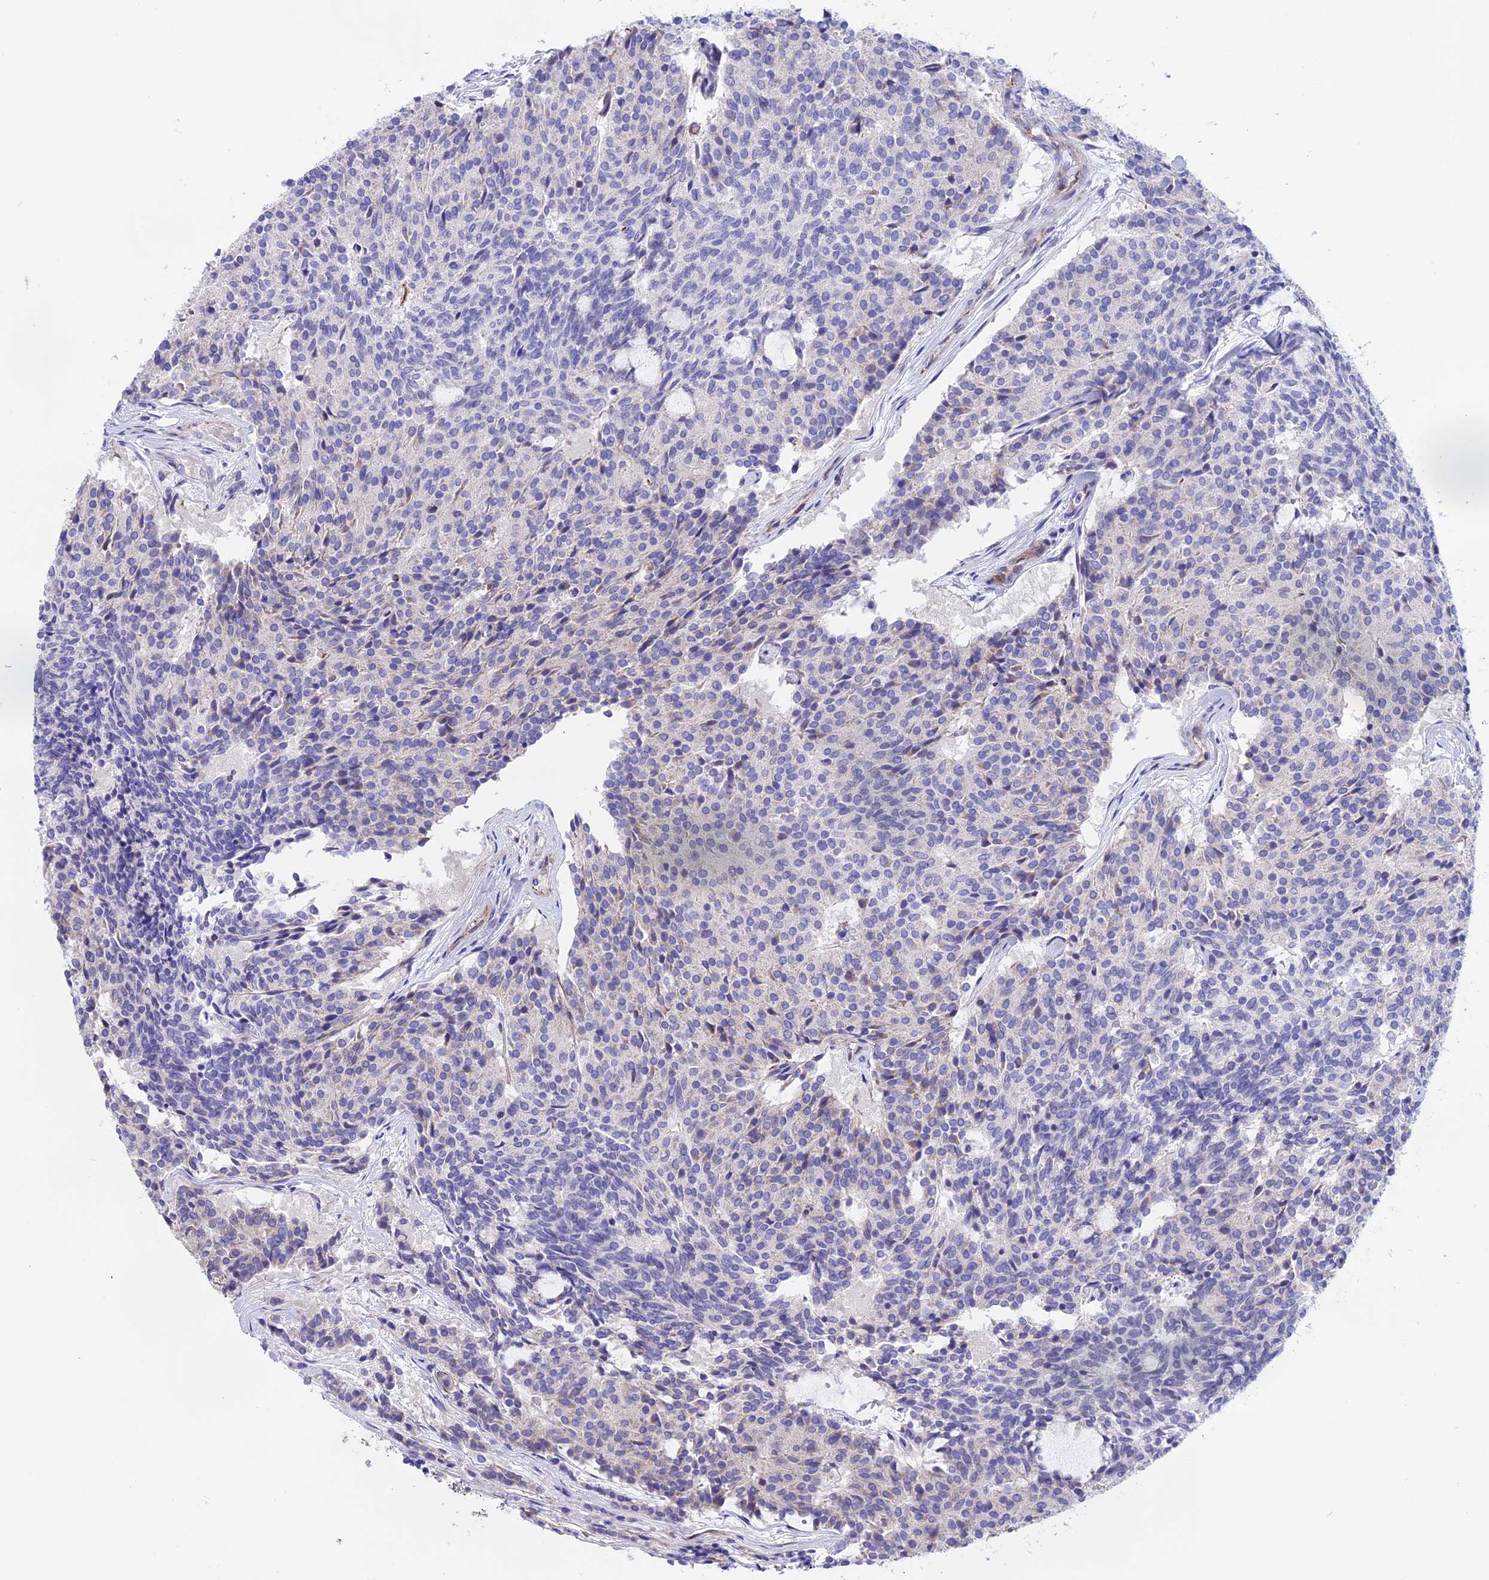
{"staining": {"intensity": "negative", "quantity": "none", "location": "none"}, "tissue": "carcinoid", "cell_type": "Tumor cells", "image_type": "cancer", "snomed": [{"axis": "morphology", "description": "Carcinoid, malignant, NOS"}, {"axis": "topography", "description": "Pancreas"}], "caption": "Immunohistochemical staining of human malignant carcinoid shows no significant expression in tumor cells. The staining was performed using DAB to visualize the protein expression in brown, while the nuclei were stained in blue with hematoxylin (Magnification: 20x).", "gene": "TMEM138", "patient": {"sex": "female", "age": 54}}